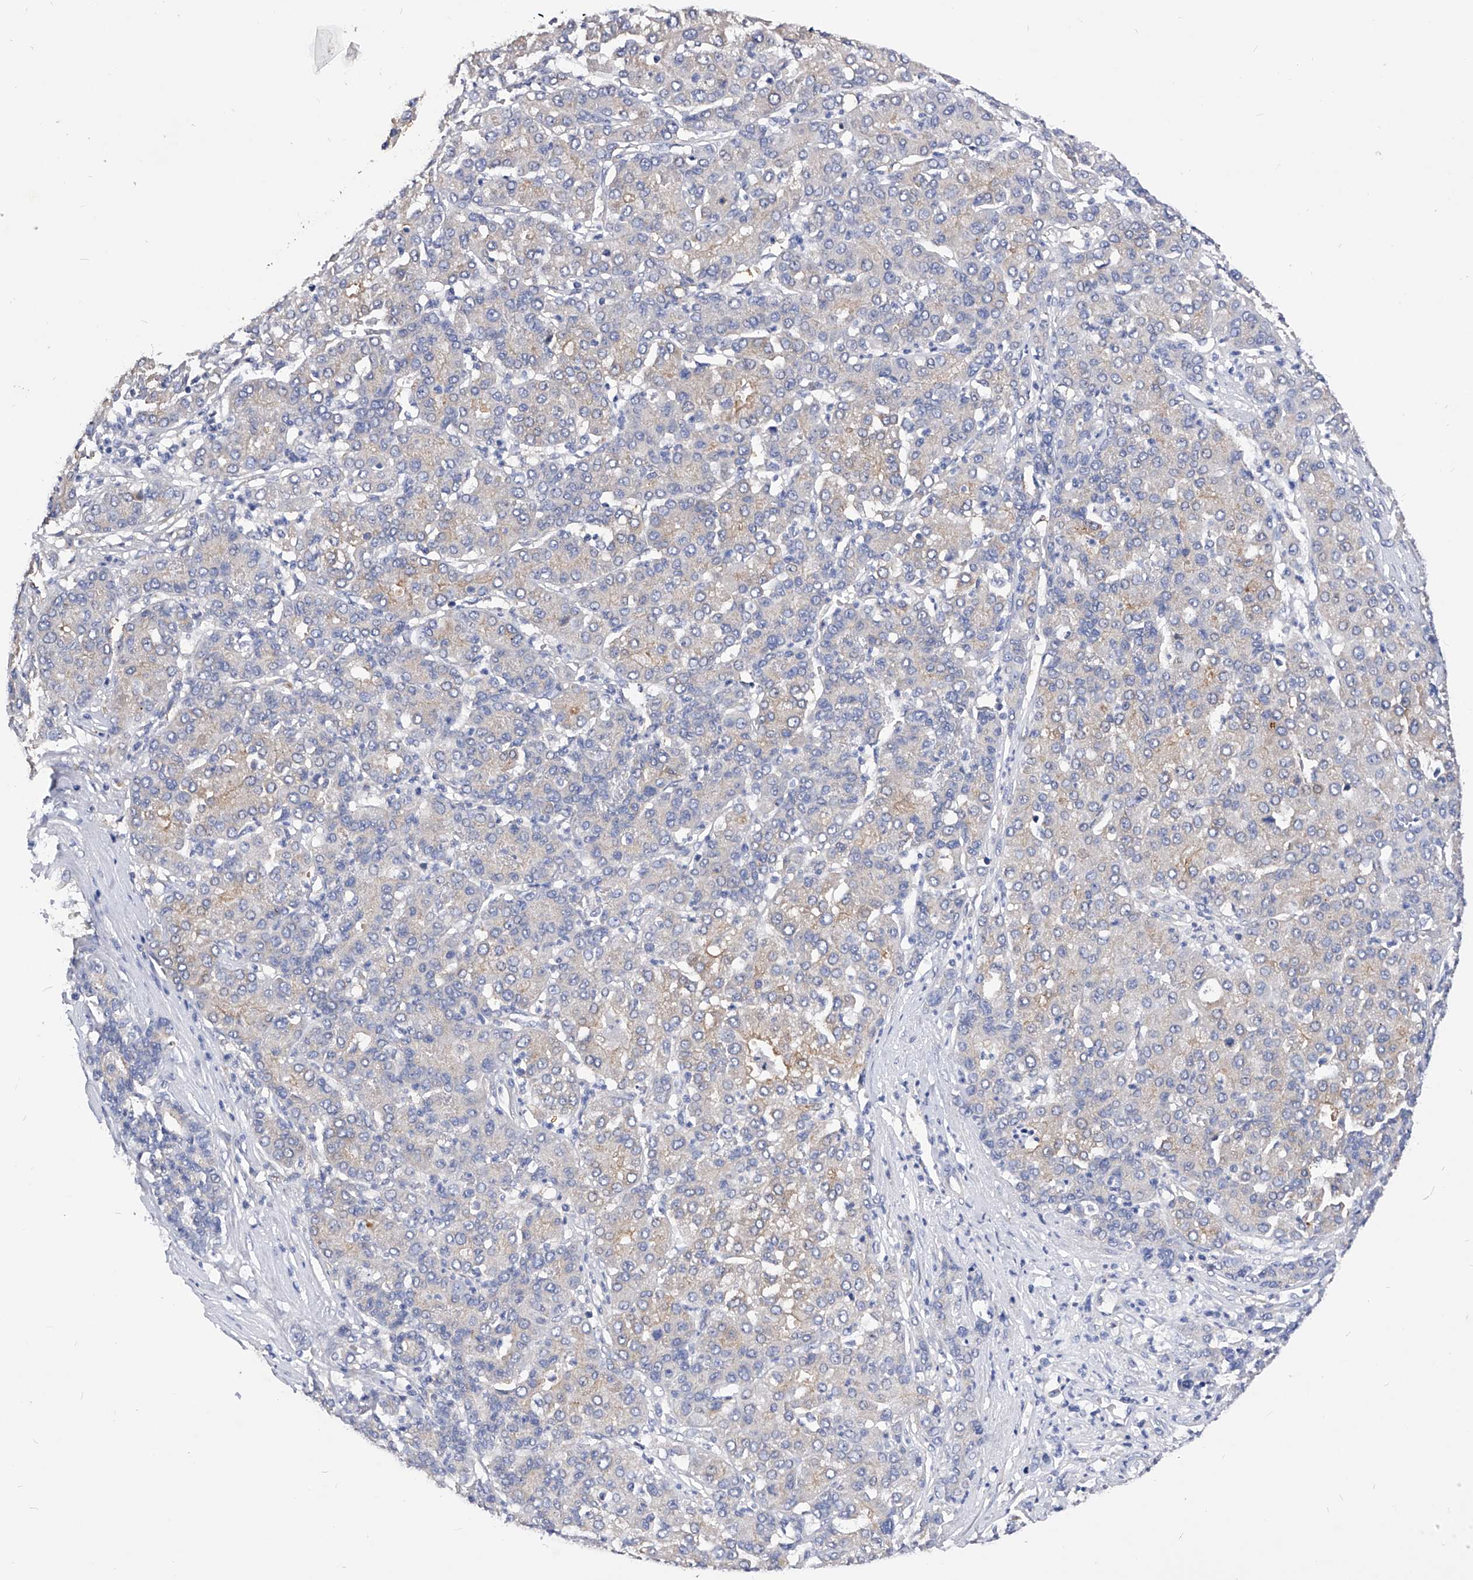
{"staining": {"intensity": "negative", "quantity": "none", "location": "none"}, "tissue": "liver cancer", "cell_type": "Tumor cells", "image_type": "cancer", "snomed": [{"axis": "morphology", "description": "Carcinoma, Hepatocellular, NOS"}, {"axis": "topography", "description": "Liver"}], "caption": "Liver cancer stained for a protein using immunohistochemistry (IHC) reveals no expression tumor cells.", "gene": "PPP5C", "patient": {"sex": "male", "age": 65}}